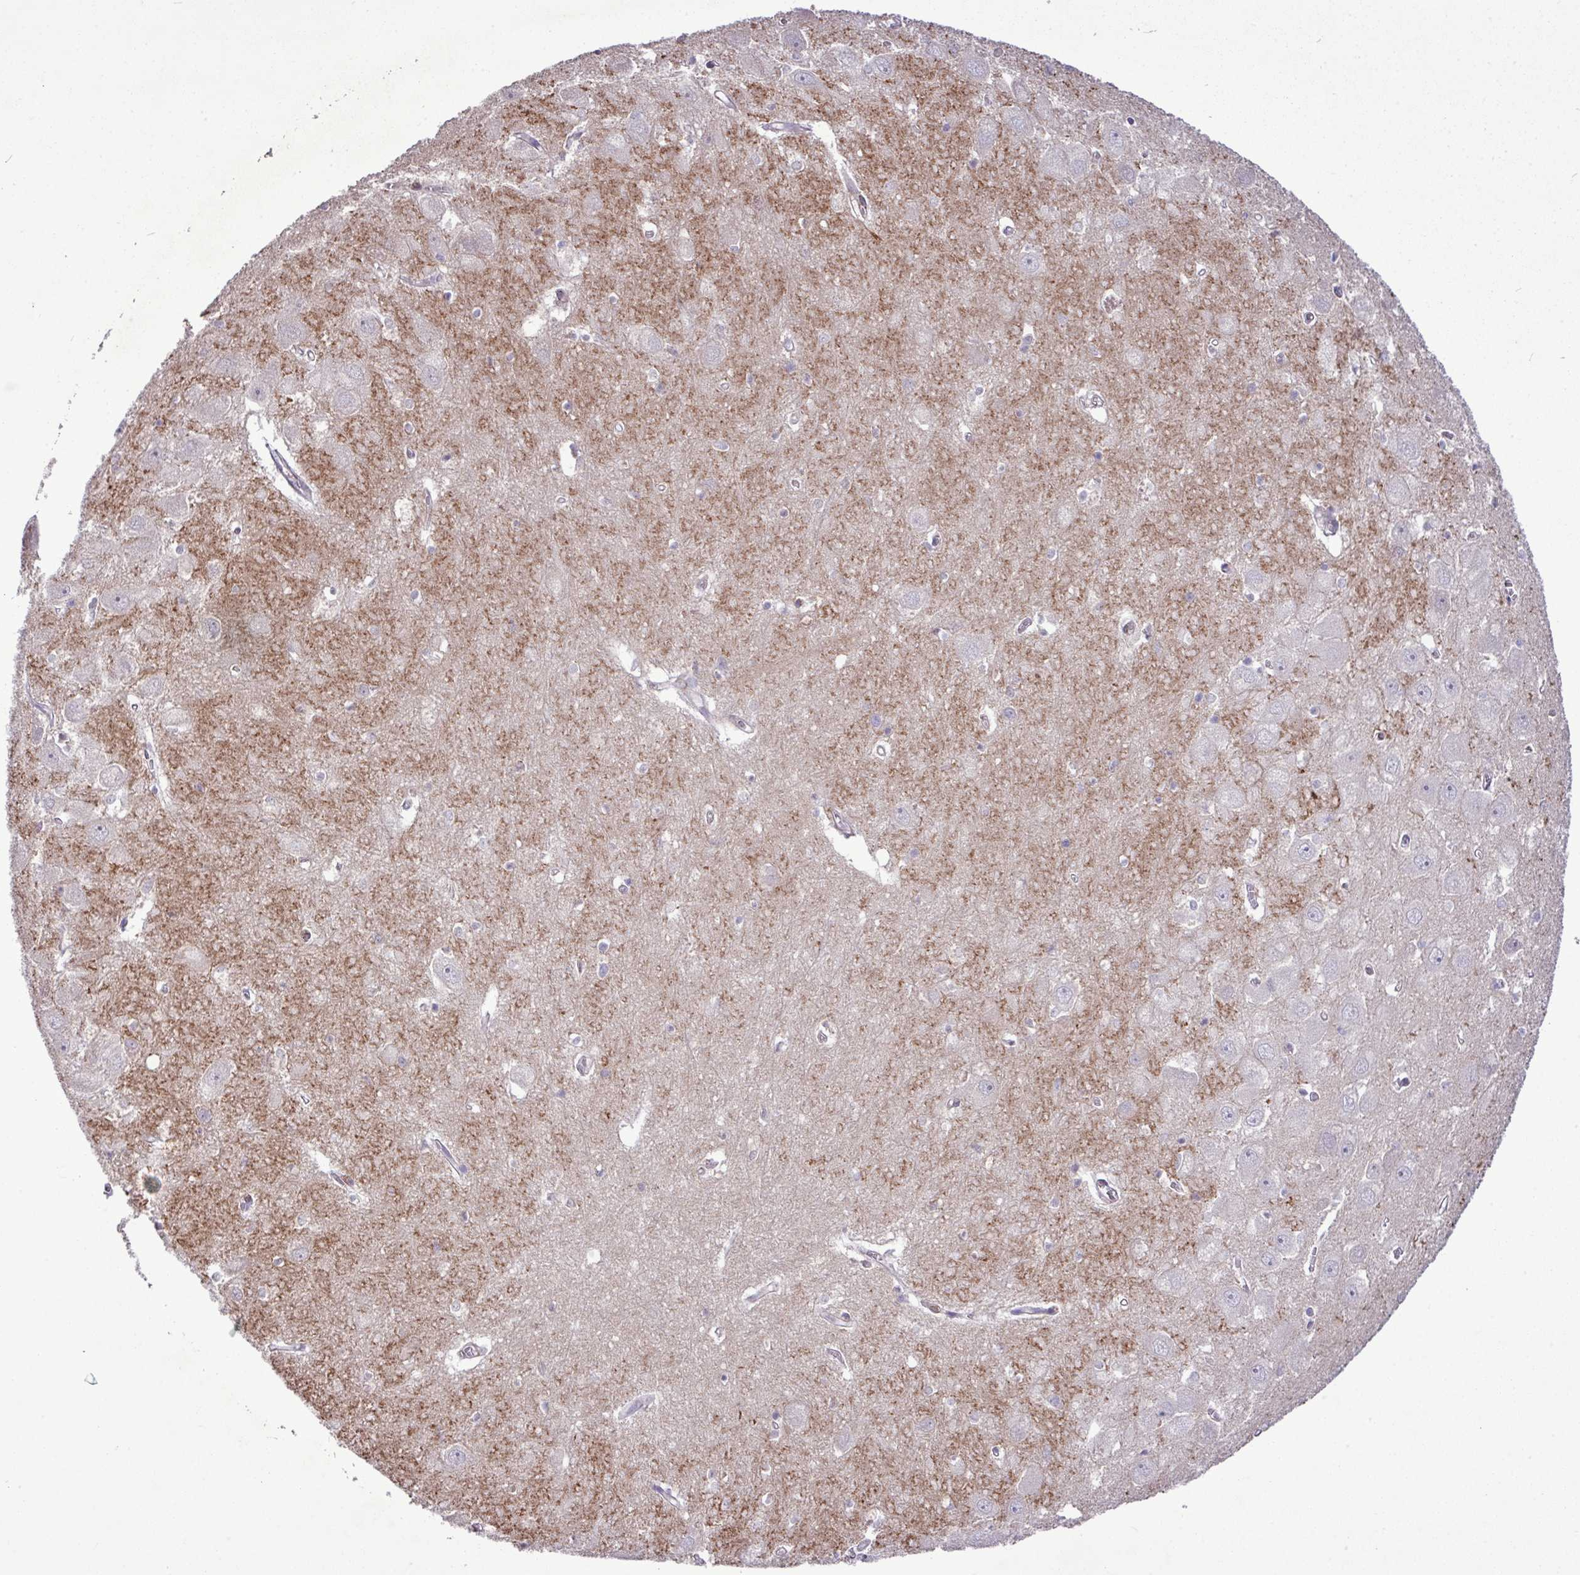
{"staining": {"intensity": "weak", "quantity": "<25%", "location": "cytoplasmic/membranous"}, "tissue": "hippocampus", "cell_type": "Glial cells", "image_type": "normal", "snomed": [{"axis": "morphology", "description": "Normal tissue, NOS"}, {"axis": "topography", "description": "Hippocampus"}], "caption": "Micrograph shows no protein positivity in glial cells of normal hippocampus.", "gene": "CD248", "patient": {"sex": "female", "age": 64}}